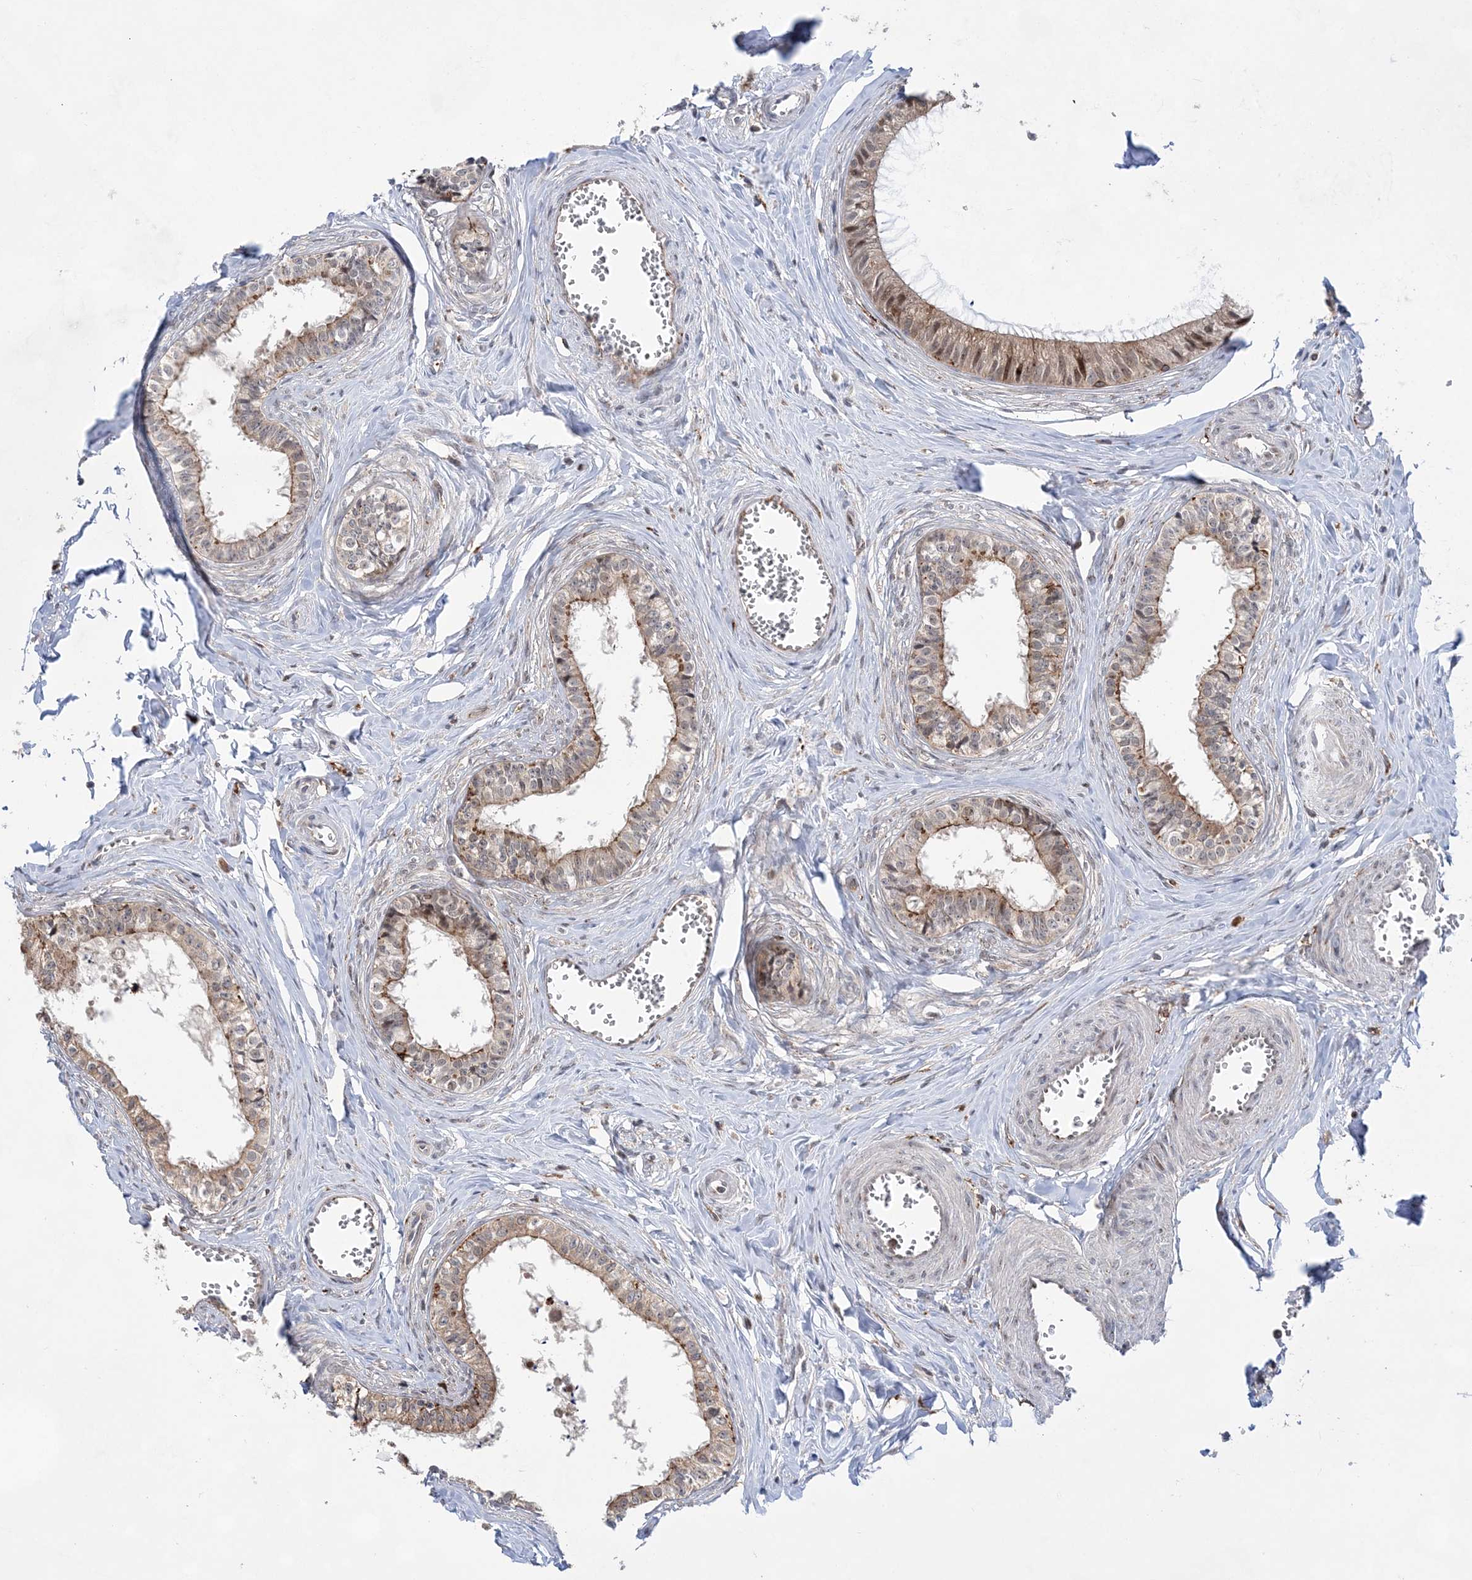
{"staining": {"intensity": "moderate", "quantity": ">75%", "location": "cytoplasmic/membranous"}, "tissue": "epididymis", "cell_type": "Glandular cells", "image_type": "normal", "snomed": [{"axis": "morphology", "description": "Normal tissue, NOS"}, {"axis": "topography", "description": "Epididymis"}], "caption": "Epididymis stained for a protein exhibits moderate cytoplasmic/membranous positivity in glandular cells. (IHC, brightfield microscopy, high magnification).", "gene": "ANAPC15", "patient": {"sex": "male", "age": 36}}